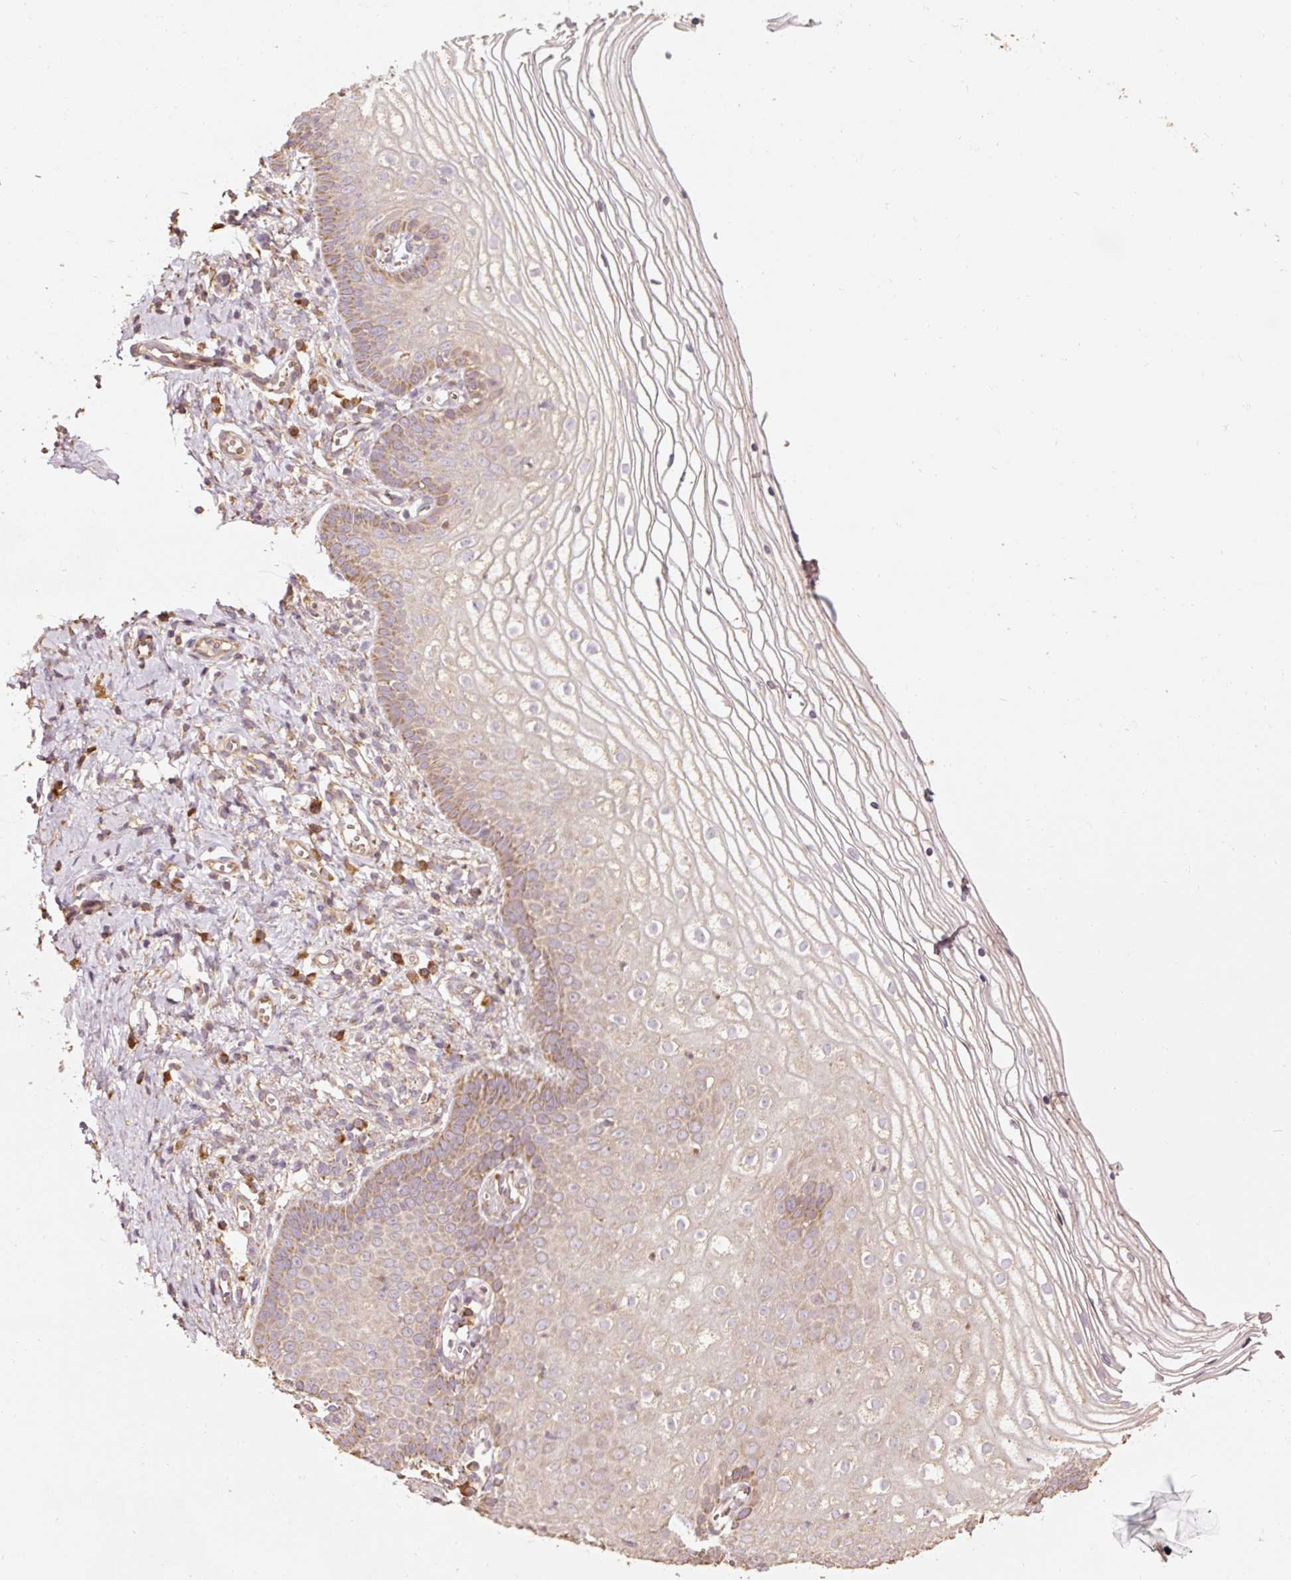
{"staining": {"intensity": "moderate", "quantity": "25%-75%", "location": "cytoplasmic/membranous"}, "tissue": "vagina", "cell_type": "Squamous epithelial cells", "image_type": "normal", "snomed": [{"axis": "morphology", "description": "Normal tissue, NOS"}, {"axis": "topography", "description": "Vagina"}], "caption": "Vagina stained with DAB (3,3'-diaminobenzidine) immunohistochemistry (IHC) demonstrates medium levels of moderate cytoplasmic/membranous staining in approximately 25%-75% of squamous epithelial cells.", "gene": "EFHC1", "patient": {"sex": "female", "age": 56}}